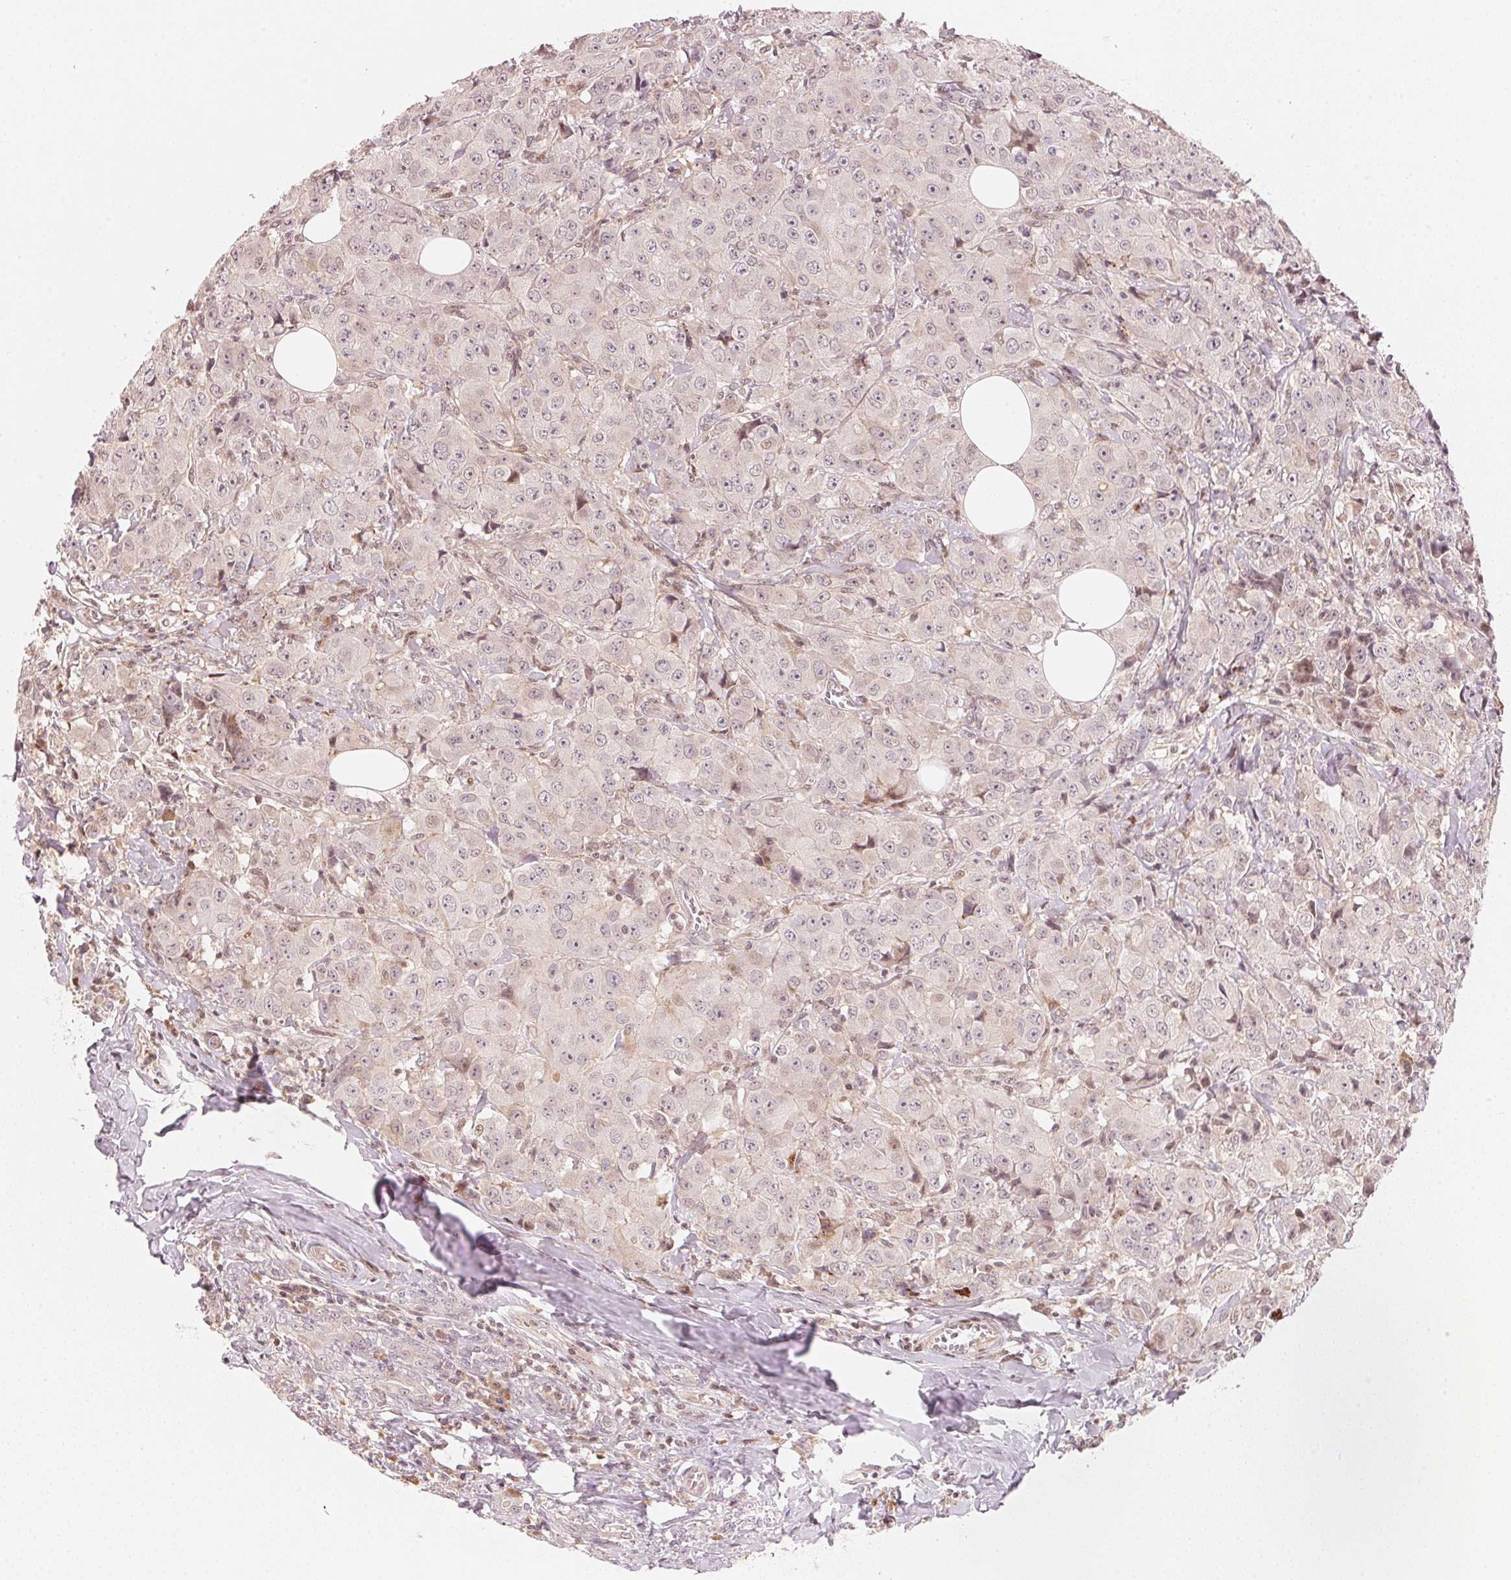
{"staining": {"intensity": "negative", "quantity": "none", "location": "none"}, "tissue": "breast cancer", "cell_type": "Tumor cells", "image_type": "cancer", "snomed": [{"axis": "morphology", "description": "Normal tissue, NOS"}, {"axis": "morphology", "description": "Duct carcinoma"}, {"axis": "topography", "description": "Breast"}], "caption": "Image shows no significant protein positivity in tumor cells of breast invasive ductal carcinoma.", "gene": "PRKN", "patient": {"sex": "female", "age": 43}}